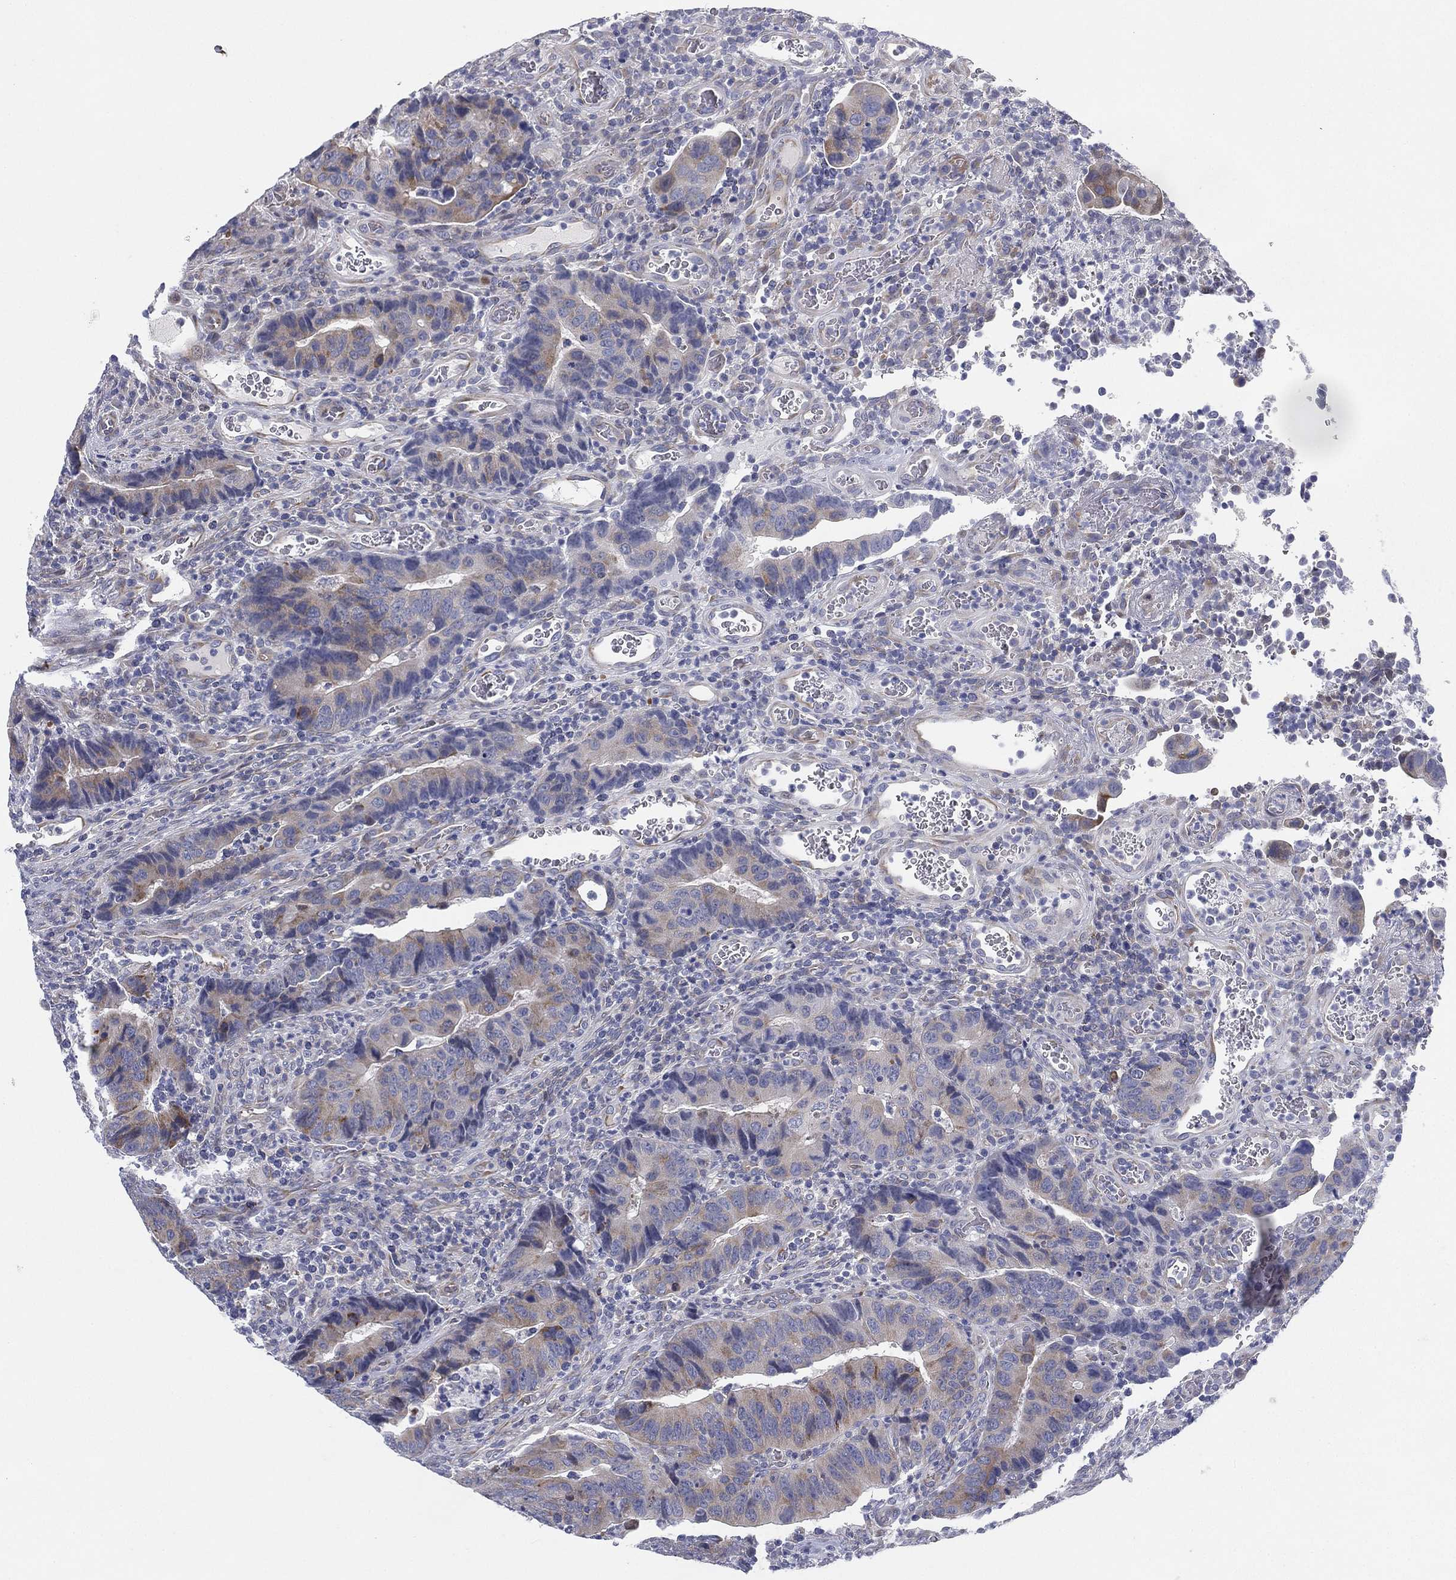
{"staining": {"intensity": "weak", "quantity": "<25%", "location": "cytoplasmic/membranous"}, "tissue": "colorectal cancer", "cell_type": "Tumor cells", "image_type": "cancer", "snomed": [{"axis": "morphology", "description": "Adenocarcinoma, NOS"}, {"axis": "topography", "description": "Colon"}], "caption": "DAB (3,3'-diaminobenzidine) immunohistochemical staining of human adenocarcinoma (colorectal) demonstrates no significant staining in tumor cells.", "gene": "HEATR4", "patient": {"sex": "female", "age": 56}}